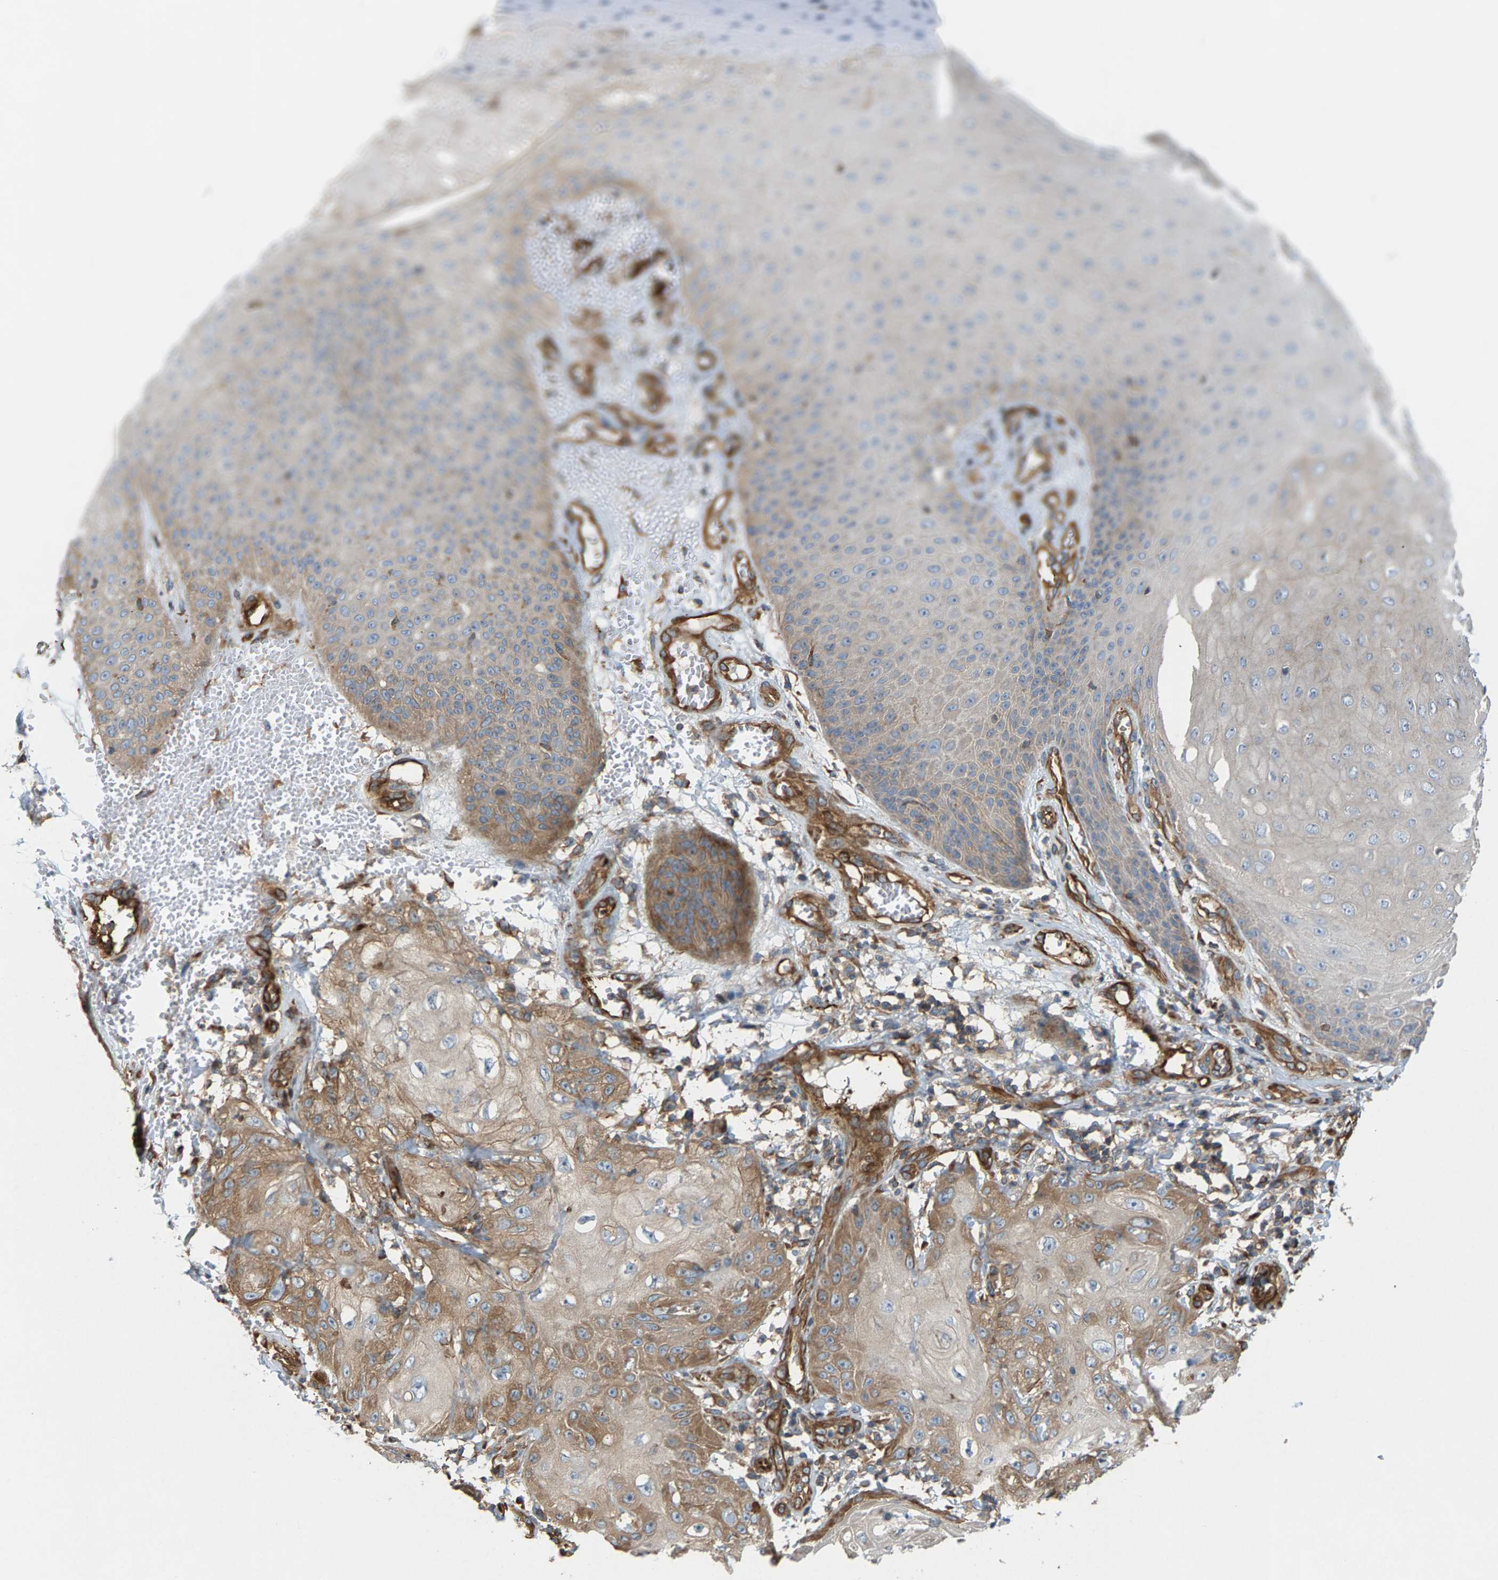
{"staining": {"intensity": "moderate", "quantity": ">75%", "location": "cytoplasmic/membranous"}, "tissue": "skin cancer", "cell_type": "Tumor cells", "image_type": "cancer", "snomed": [{"axis": "morphology", "description": "Squamous cell carcinoma, NOS"}, {"axis": "topography", "description": "Skin"}], "caption": "Skin cancer was stained to show a protein in brown. There is medium levels of moderate cytoplasmic/membranous staining in about >75% of tumor cells.", "gene": "PDCL", "patient": {"sex": "male", "age": 74}}